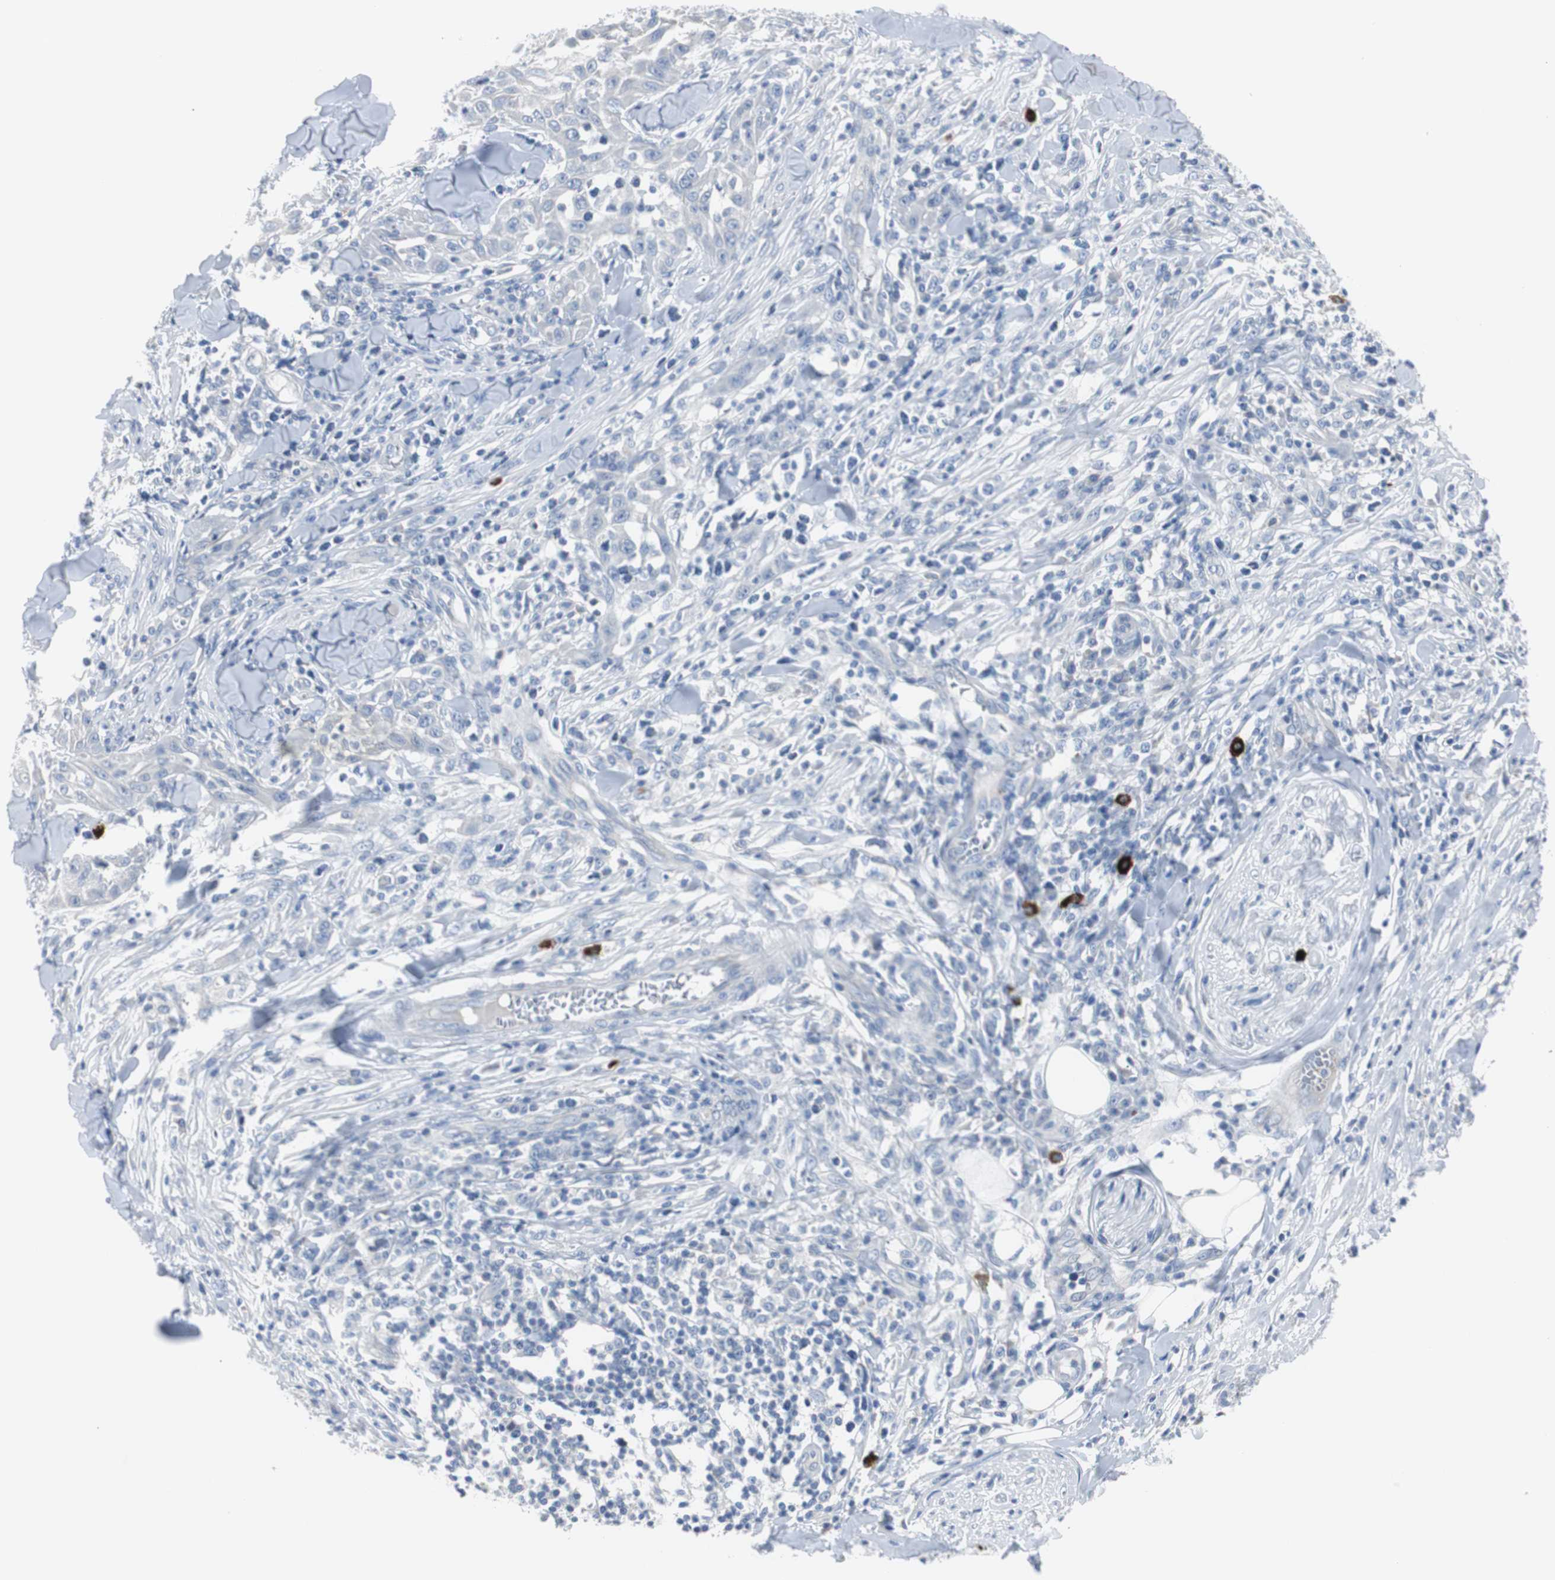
{"staining": {"intensity": "negative", "quantity": "none", "location": "none"}, "tissue": "skin cancer", "cell_type": "Tumor cells", "image_type": "cancer", "snomed": [{"axis": "morphology", "description": "Squamous cell carcinoma, NOS"}, {"axis": "topography", "description": "Skin"}], "caption": "Immunohistochemical staining of squamous cell carcinoma (skin) demonstrates no significant positivity in tumor cells.", "gene": "RASA1", "patient": {"sex": "male", "age": 24}}